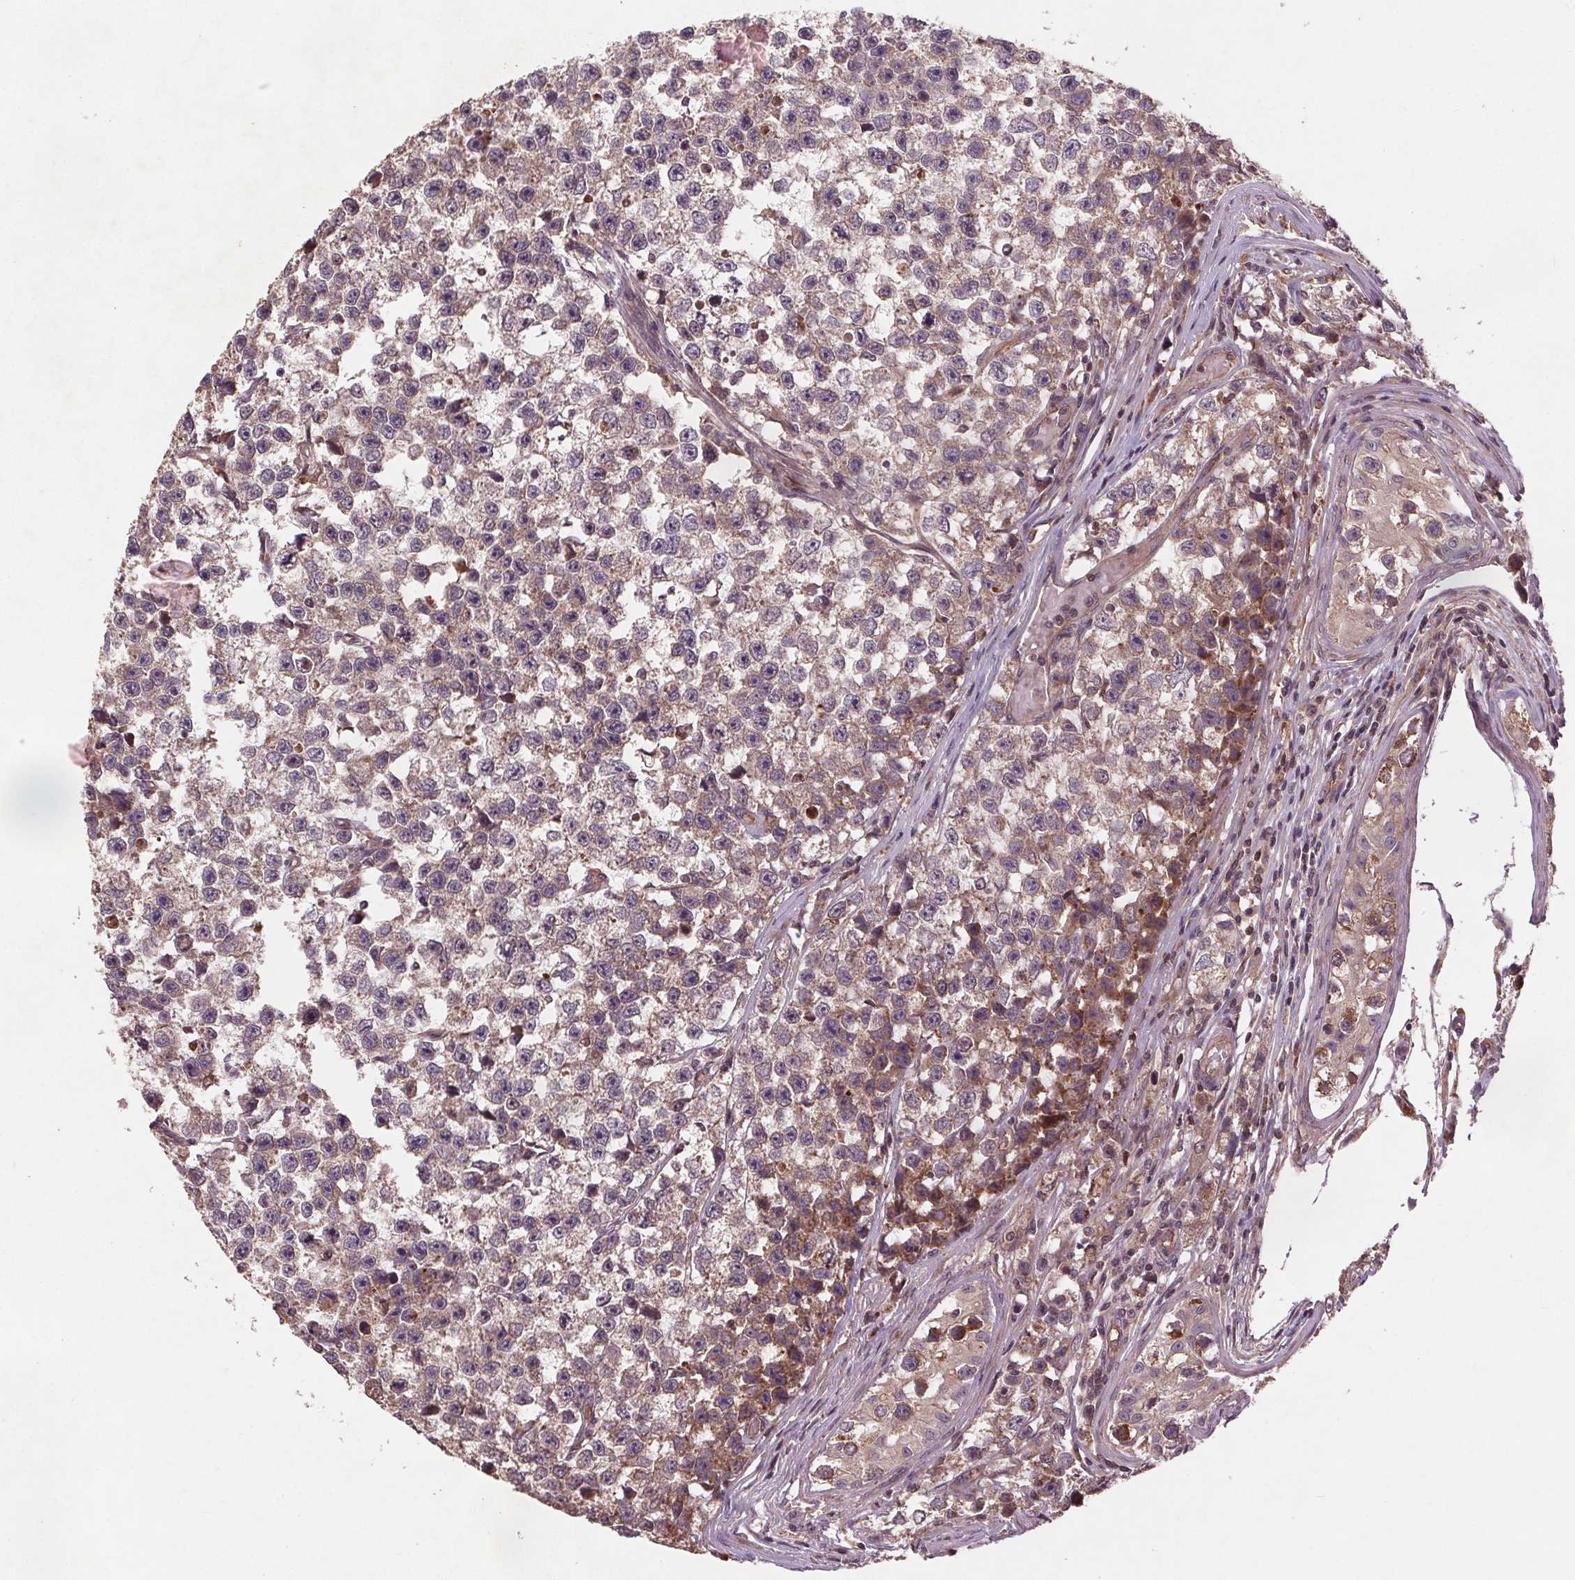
{"staining": {"intensity": "weak", "quantity": "25%-75%", "location": "cytoplasmic/membranous"}, "tissue": "testis cancer", "cell_type": "Tumor cells", "image_type": "cancer", "snomed": [{"axis": "morphology", "description": "Seminoma, NOS"}, {"axis": "topography", "description": "Testis"}], "caption": "Seminoma (testis) stained for a protein (brown) demonstrates weak cytoplasmic/membranous positive positivity in about 25%-75% of tumor cells.", "gene": "SEC14L2", "patient": {"sex": "male", "age": 26}}